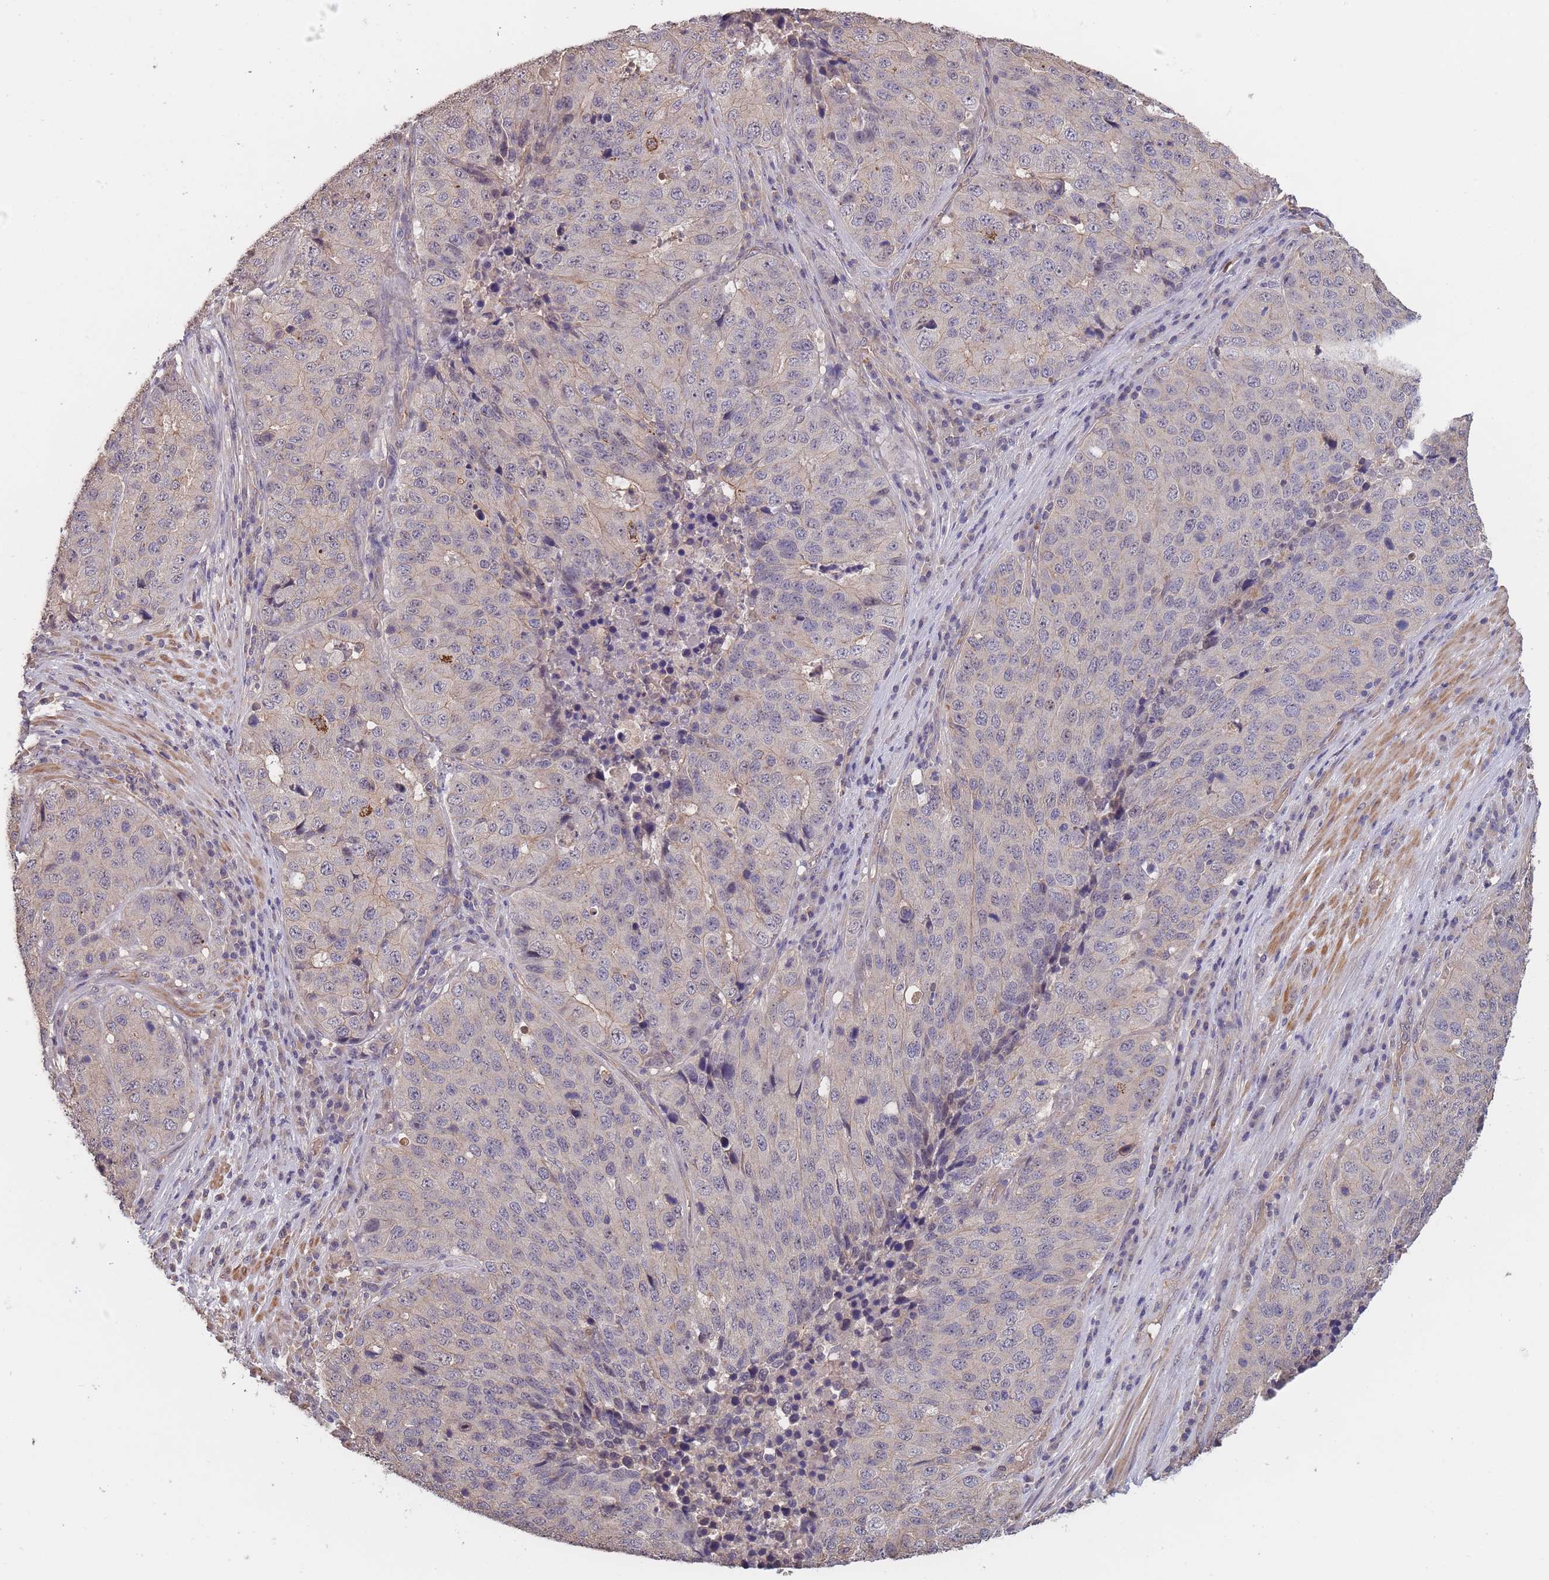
{"staining": {"intensity": "negative", "quantity": "none", "location": "none"}, "tissue": "stomach cancer", "cell_type": "Tumor cells", "image_type": "cancer", "snomed": [{"axis": "morphology", "description": "Adenocarcinoma, NOS"}, {"axis": "topography", "description": "Stomach"}], "caption": "High magnification brightfield microscopy of stomach adenocarcinoma stained with DAB (3,3'-diaminobenzidine) (brown) and counterstained with hematoxylin (blue): tumor cells show no significant positivity.", "gene": "KIAA1755", "patient": {"sex": "male", "age": 71}}